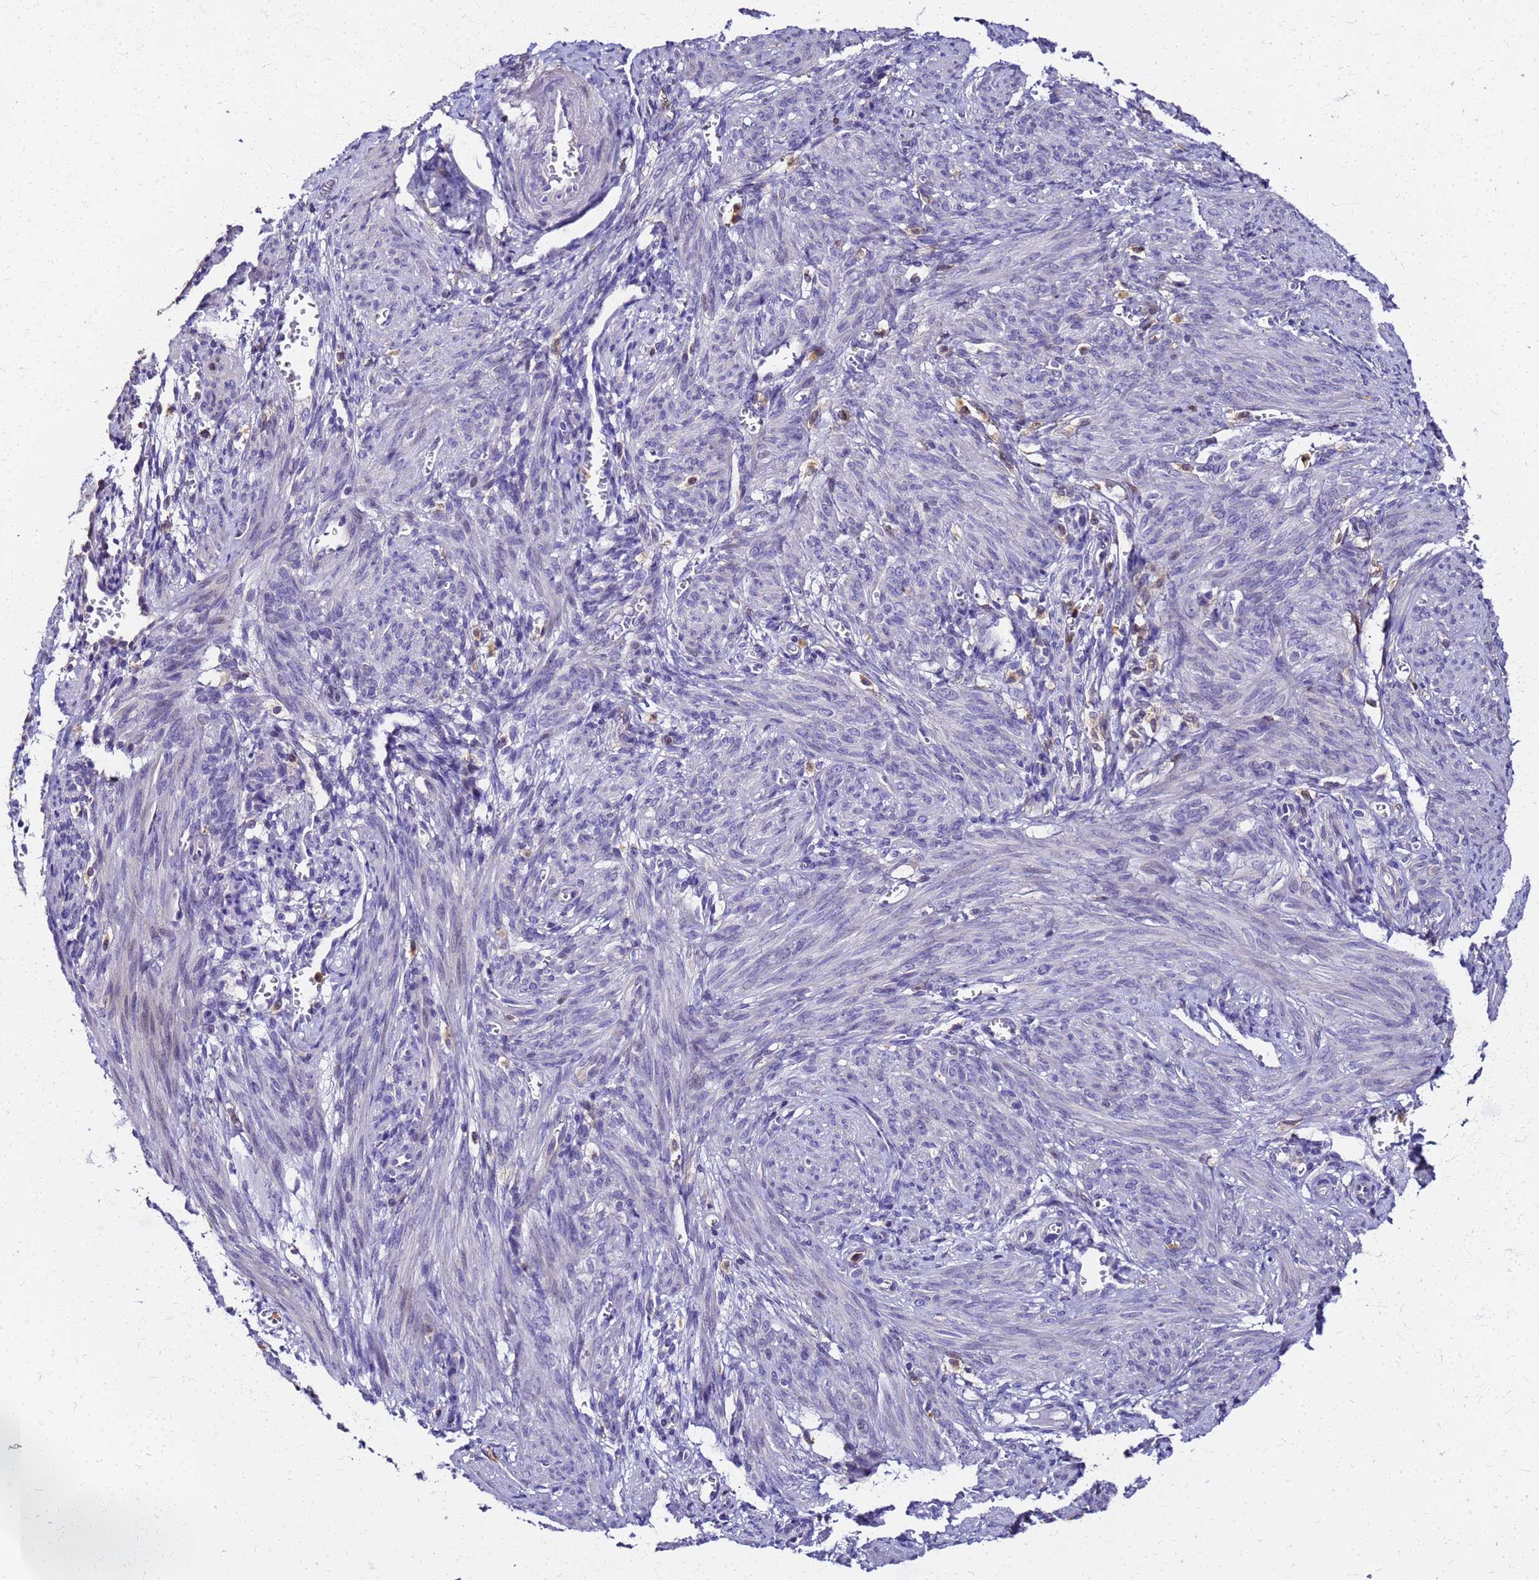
{"staining": {"intensity": "negative", "quantity": "none", "location": "none"}, "tissue": "smooth muscle", "cell_type": "Smooth muscle cells", "image_type": "normal", "snomed": [{"axis": "morphology", "description": "Normal tissue, NOS"}, {"axis": "topography", "description": "Smooth muscle"}], "caption": "An immunohistochemistry image of benign smooth muscle is shown. There is no staining in smooth muscle cells of smooth muscle. Nuclei are stained in blue.", "gene": "S100A11", "patient": {"sex": "female", "age": 39}}